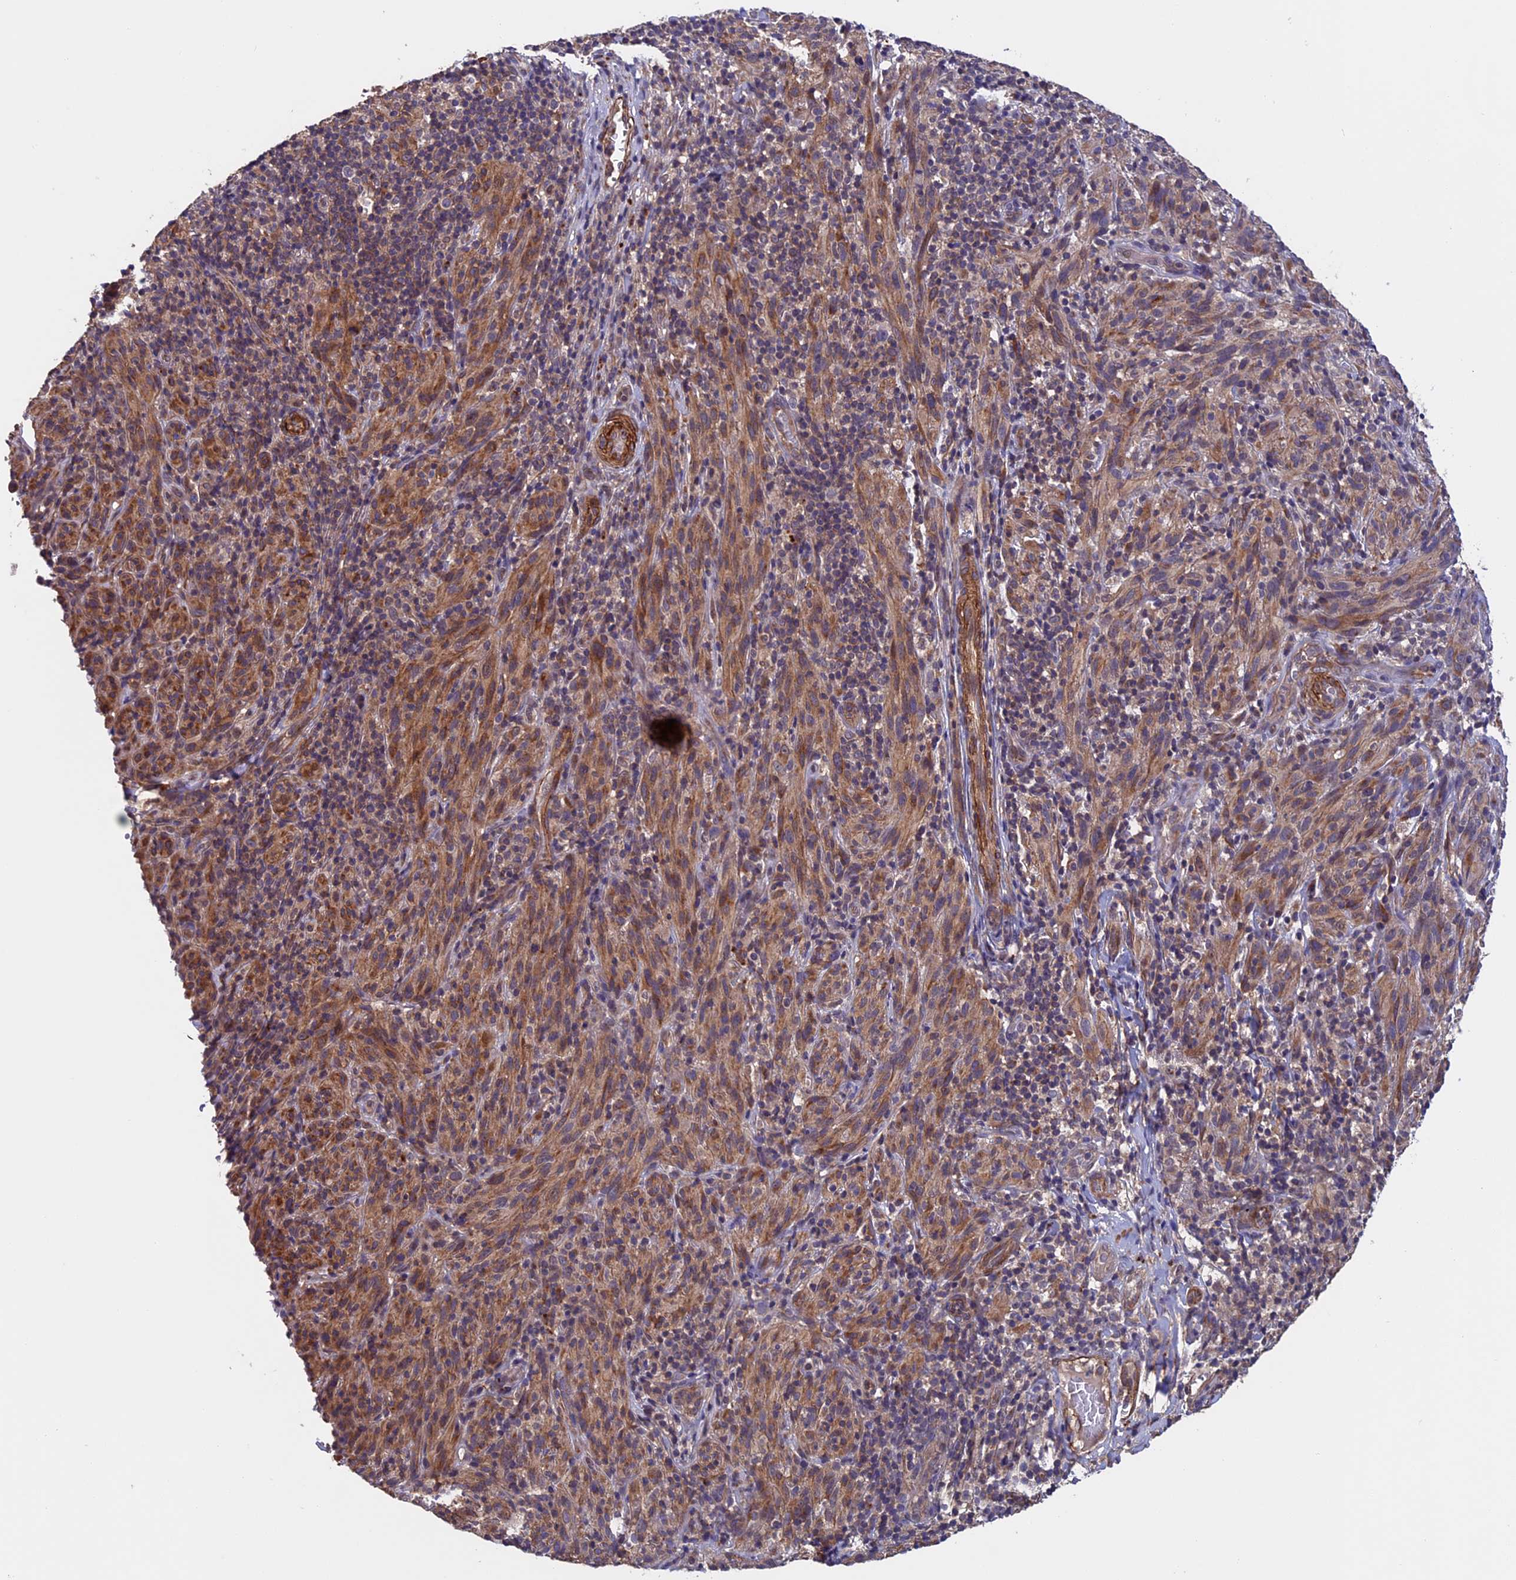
{"staining": {"intensity": "moderate", "quantity": ">75%", "location": "cytoplasmic/membranous"}, "tissue": "melanoma", "cell_type": "Tumor cells", "image_type": "cancer", "snomed": [{"axis": "morphology", "description": "Malignant melanoma, NOS"}, {"axis": "topography", "description": "Skin of head"}], "caption": "Immunohistochemistry (DAB) staining of human malignant melanoma displays moderate cytoplasmic/membranous protein positivity in approximately >75% of tumor cells. (Brightfield microscopy of DAB IHC at high magnification).", "gene": "SLC9A5", "patient": {"sex": "male", "age": 96}}